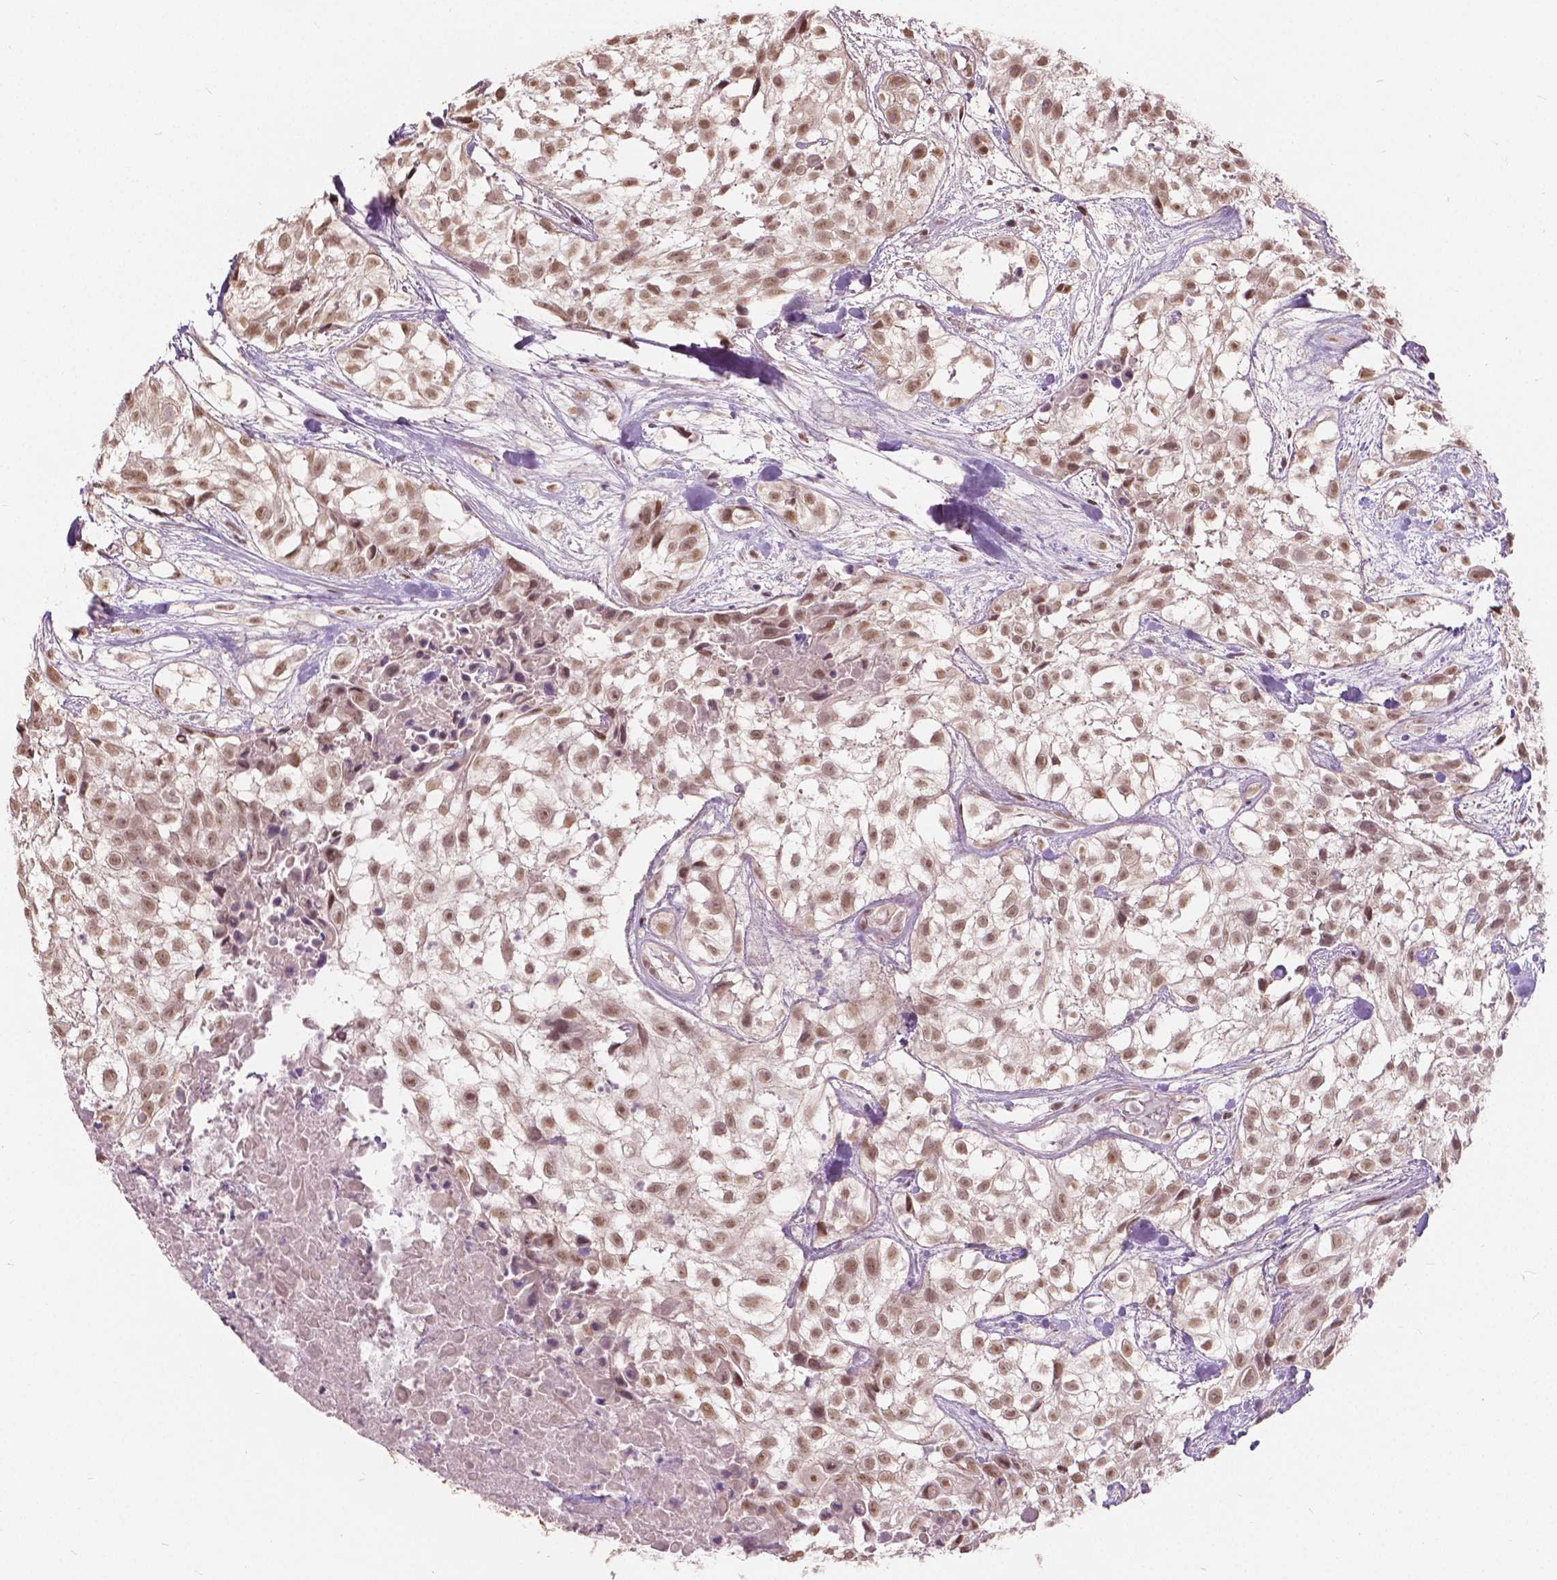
{"staining": {"intensity": "moderate", "quantity": ">75%", "location": "nuclear"}, "tissue": "urothelial cancer", "cell_type": "Tumor cells", "image_type": "cancer", "snomed": [{"axis": "morphology", "description": "Urothelial carcinoma, High grade"}, {"axis": "topography", "description": "Urinary bladder"}], "caption": "High-grade urothelial carcinoma was stained to show a protein in brown. There is medium levels of moderate nuclear positivity in about >75% of tumor cells.", "gene": "HOXA10", "patient": {"sex": "male", "age": 56}}